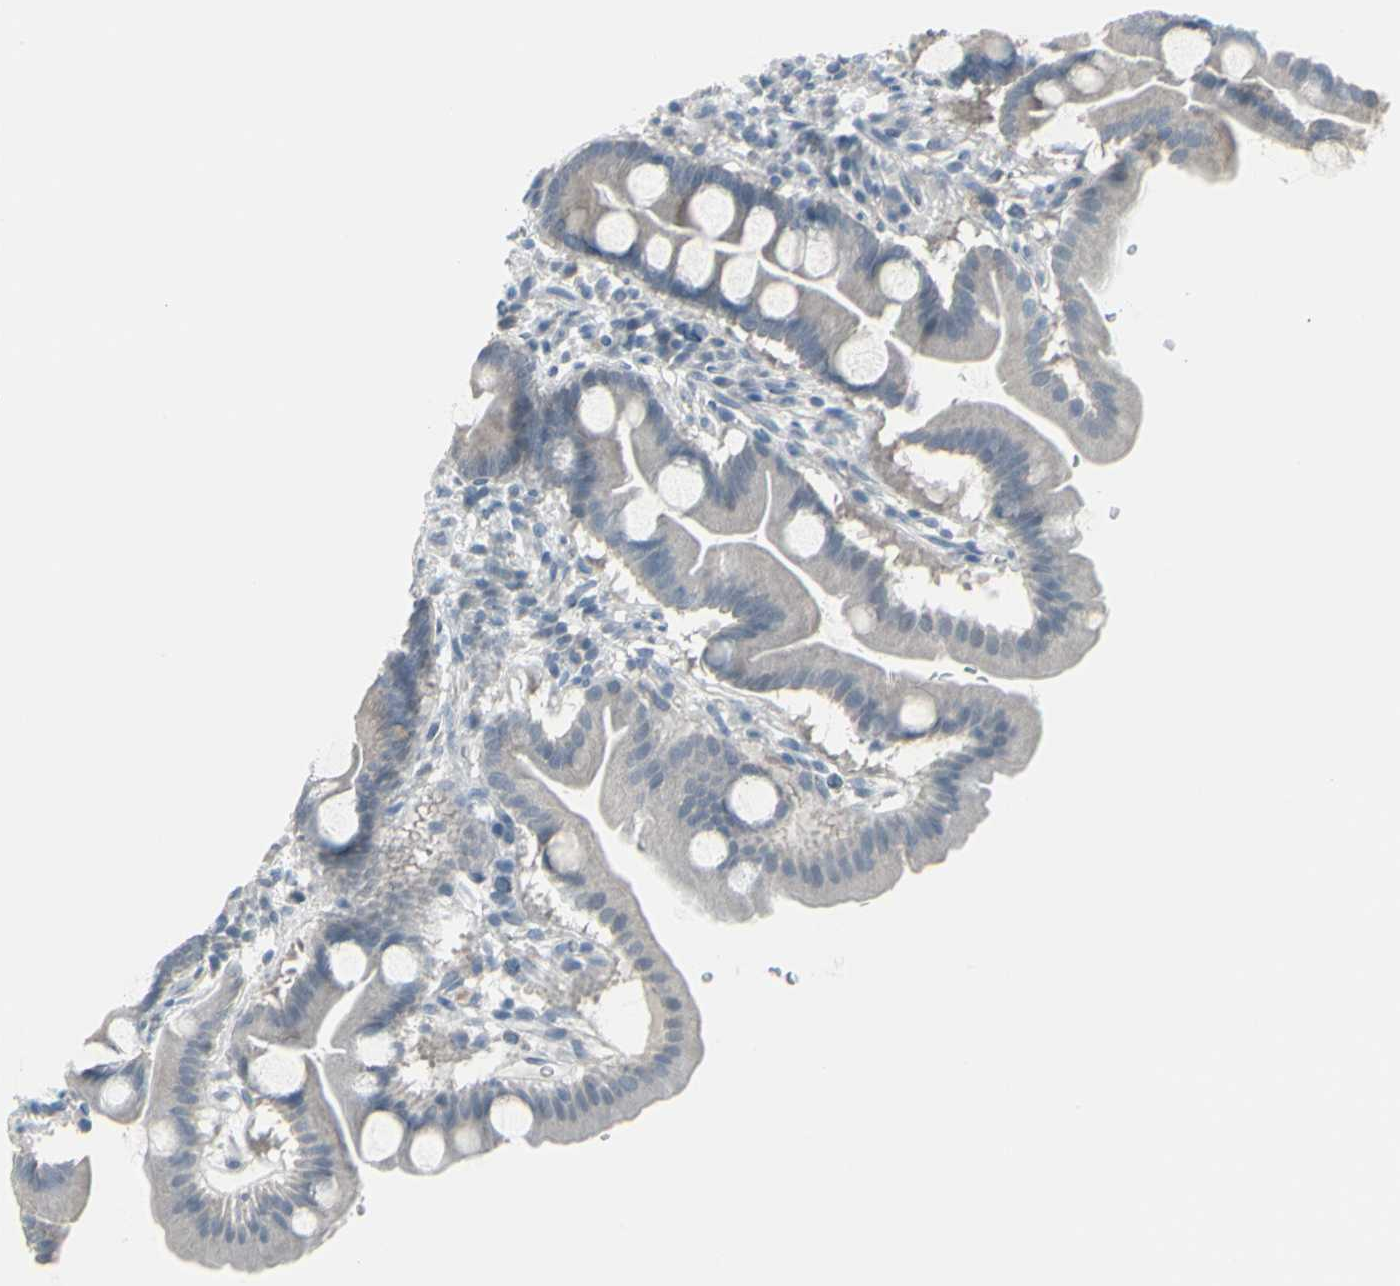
{"staining": {"intensity": "weak", "quantity": ">75%", "location": "cytoplasmic/membranous"}, "tissue": "duodenum", "cell_type": "Glandular cells", "image_type": "normal", "snomed": [{"axis": "morphology", "description": "Normal tissue, NOS"}, {"axis": "topography", "description": "Duodenum"}], "caption": "Immunohistochemistry (DAB (3,3'-diaminobenzidine)) staining of normal human duodenum displays weak cytoplasmic/membranous protein staining in about >75% of glandular cells. The staining was performed using DAB, with brown indicating positive protein expression. Nuclei are stained blue with hematoxylin.", "gene": "RAB3A", "patient": {"sex": "male", "age": 50}}